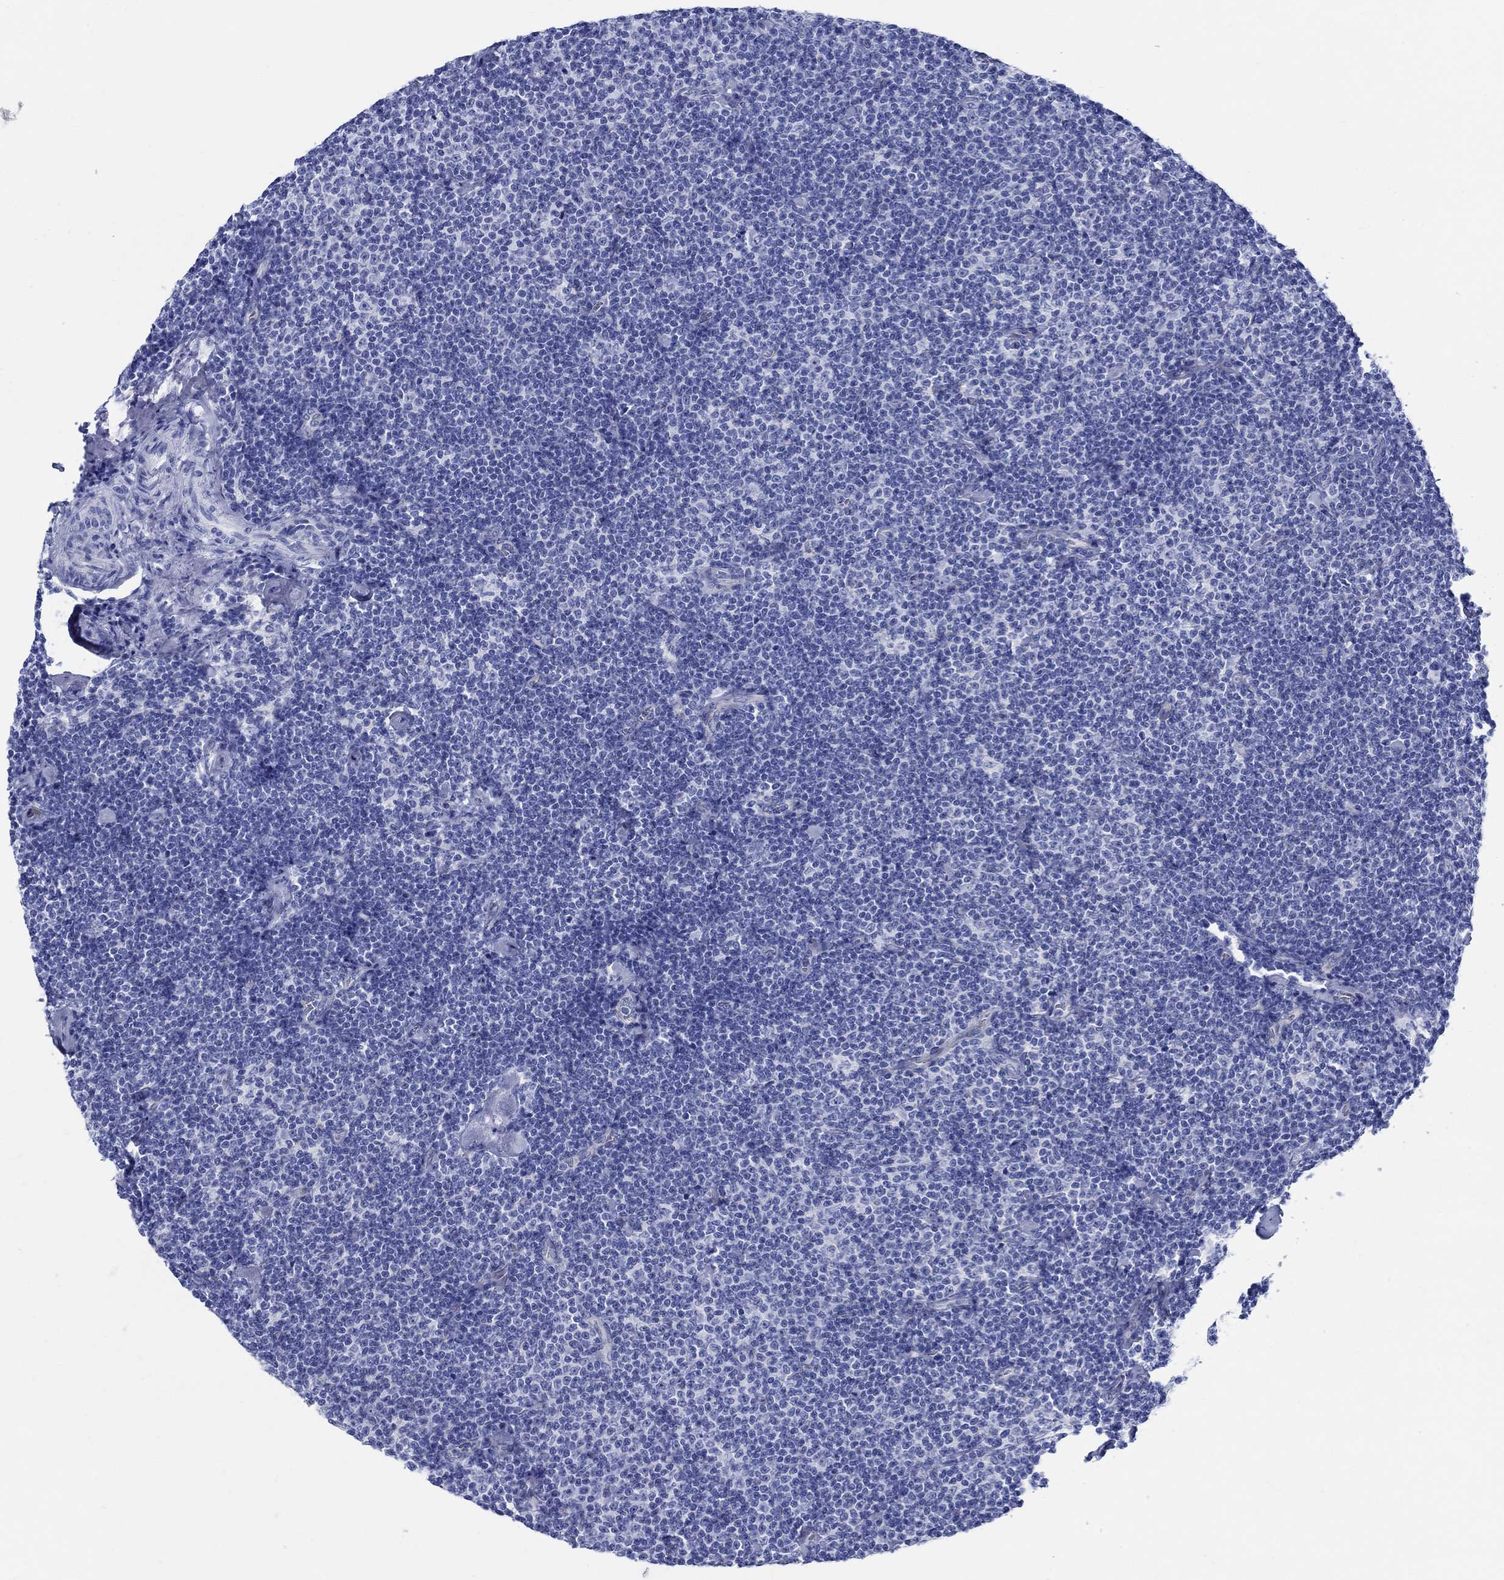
{"staining": {"intensity": "negative", "quantity": "none", "location": "none"}, "tissue": "lymphoma", "cell_type": "Tumor cells", "image_type": "cancer", "snomed": [{"axis": "morphology", "description": "Malignant lymphoma, non-Hodgkin's type, Low grade"}, {"axis": "topography", "description": "Lymph node"}], "caption": "This is an immunohistochemistry (IHC) photomicrograph of human malignant lymphoma, non-Hodgkin's type (low-grade). There is no positivity in tumor cells.", "gene": "RD3L", "patient": {"sex": "male", "age": 81}}